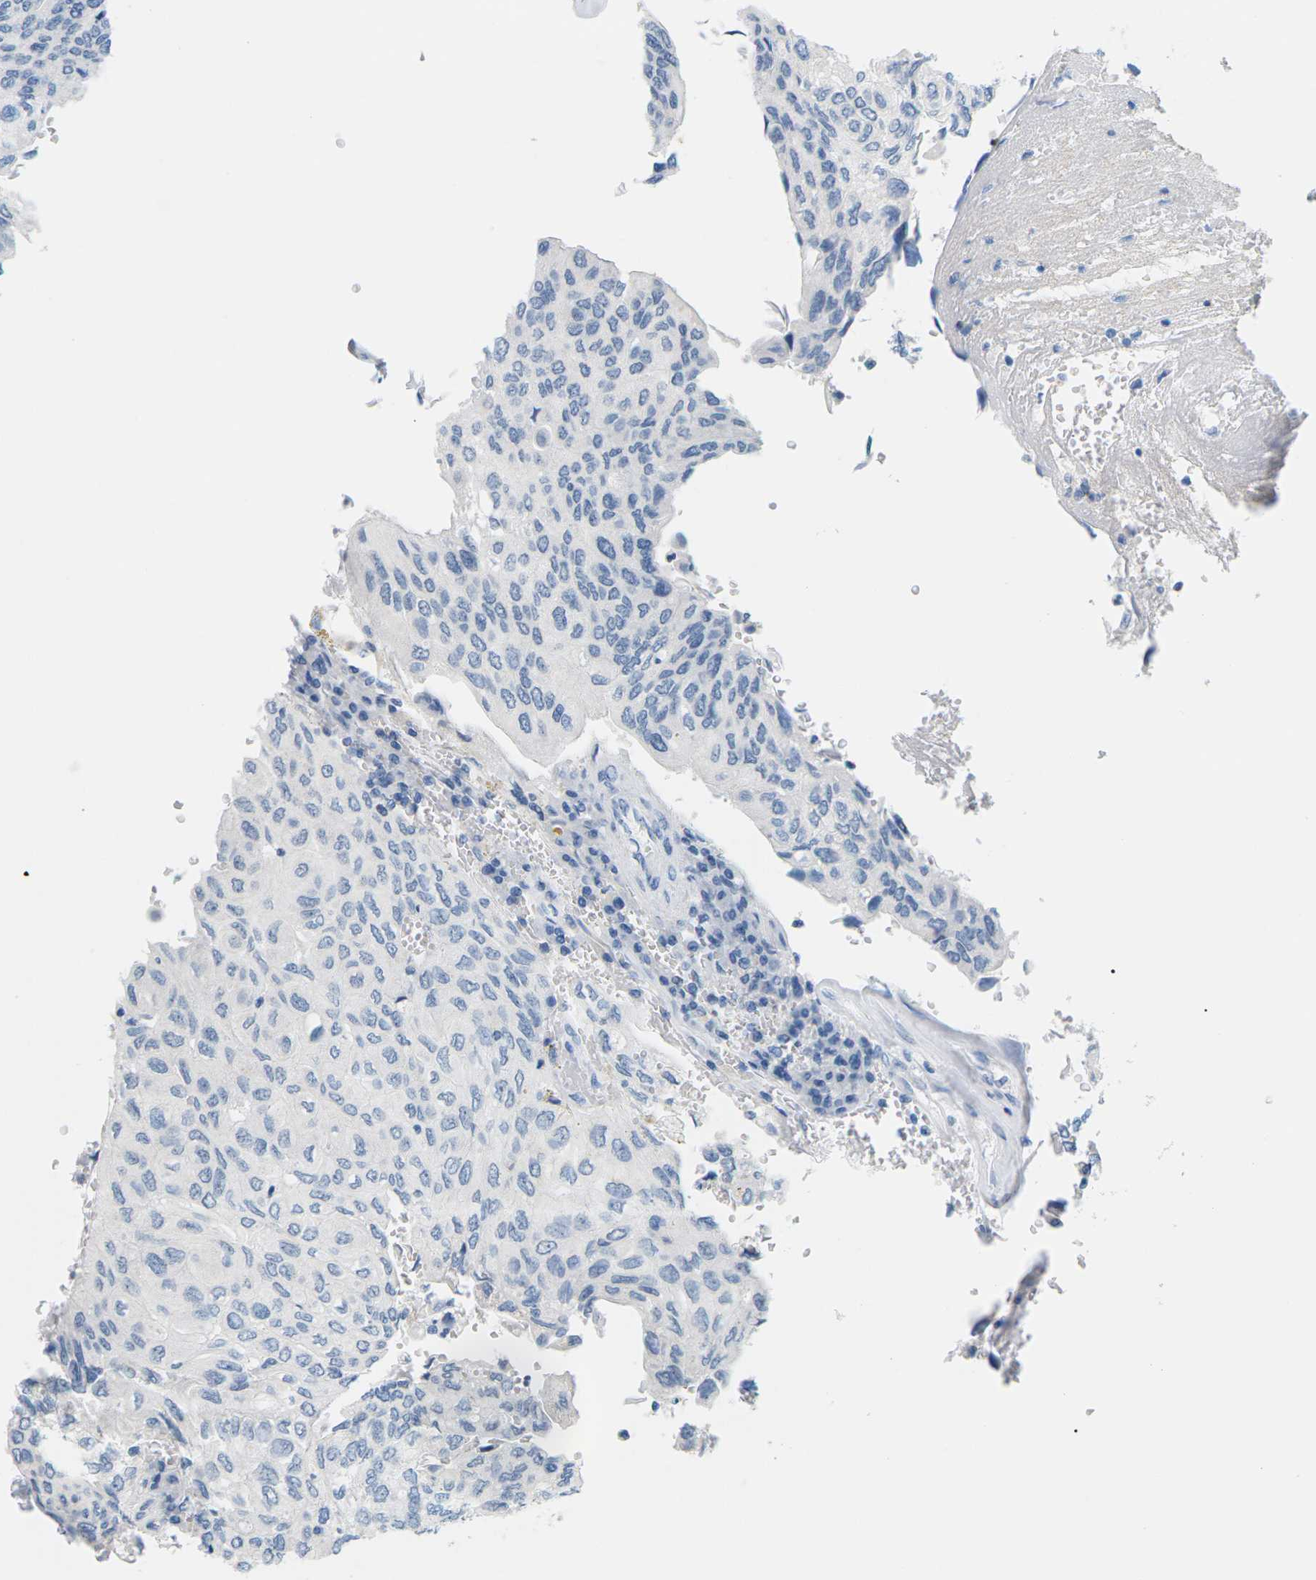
{"staining": {"intensity": "negative", "quantity": "none", "location": "none"}, "tissue": "urothelial cancer", "cell_type": "Tumor cells", "image_type": "cancer", "snomed": [{"axis": "morphology", "description": "Urothelial carcinoma, High grade"}, {"axis": "topography", "description": "Urinary bladder"}], "caption": "High magnification brightfield microscopy of high-grade urothelial carcinoma stained with DAB (brown) and counterstained with hematoxylin (blue): tumor cells show no significant expression.", "gene": "SLC12A1", "patient": {"sex": "male", "age": 66}}